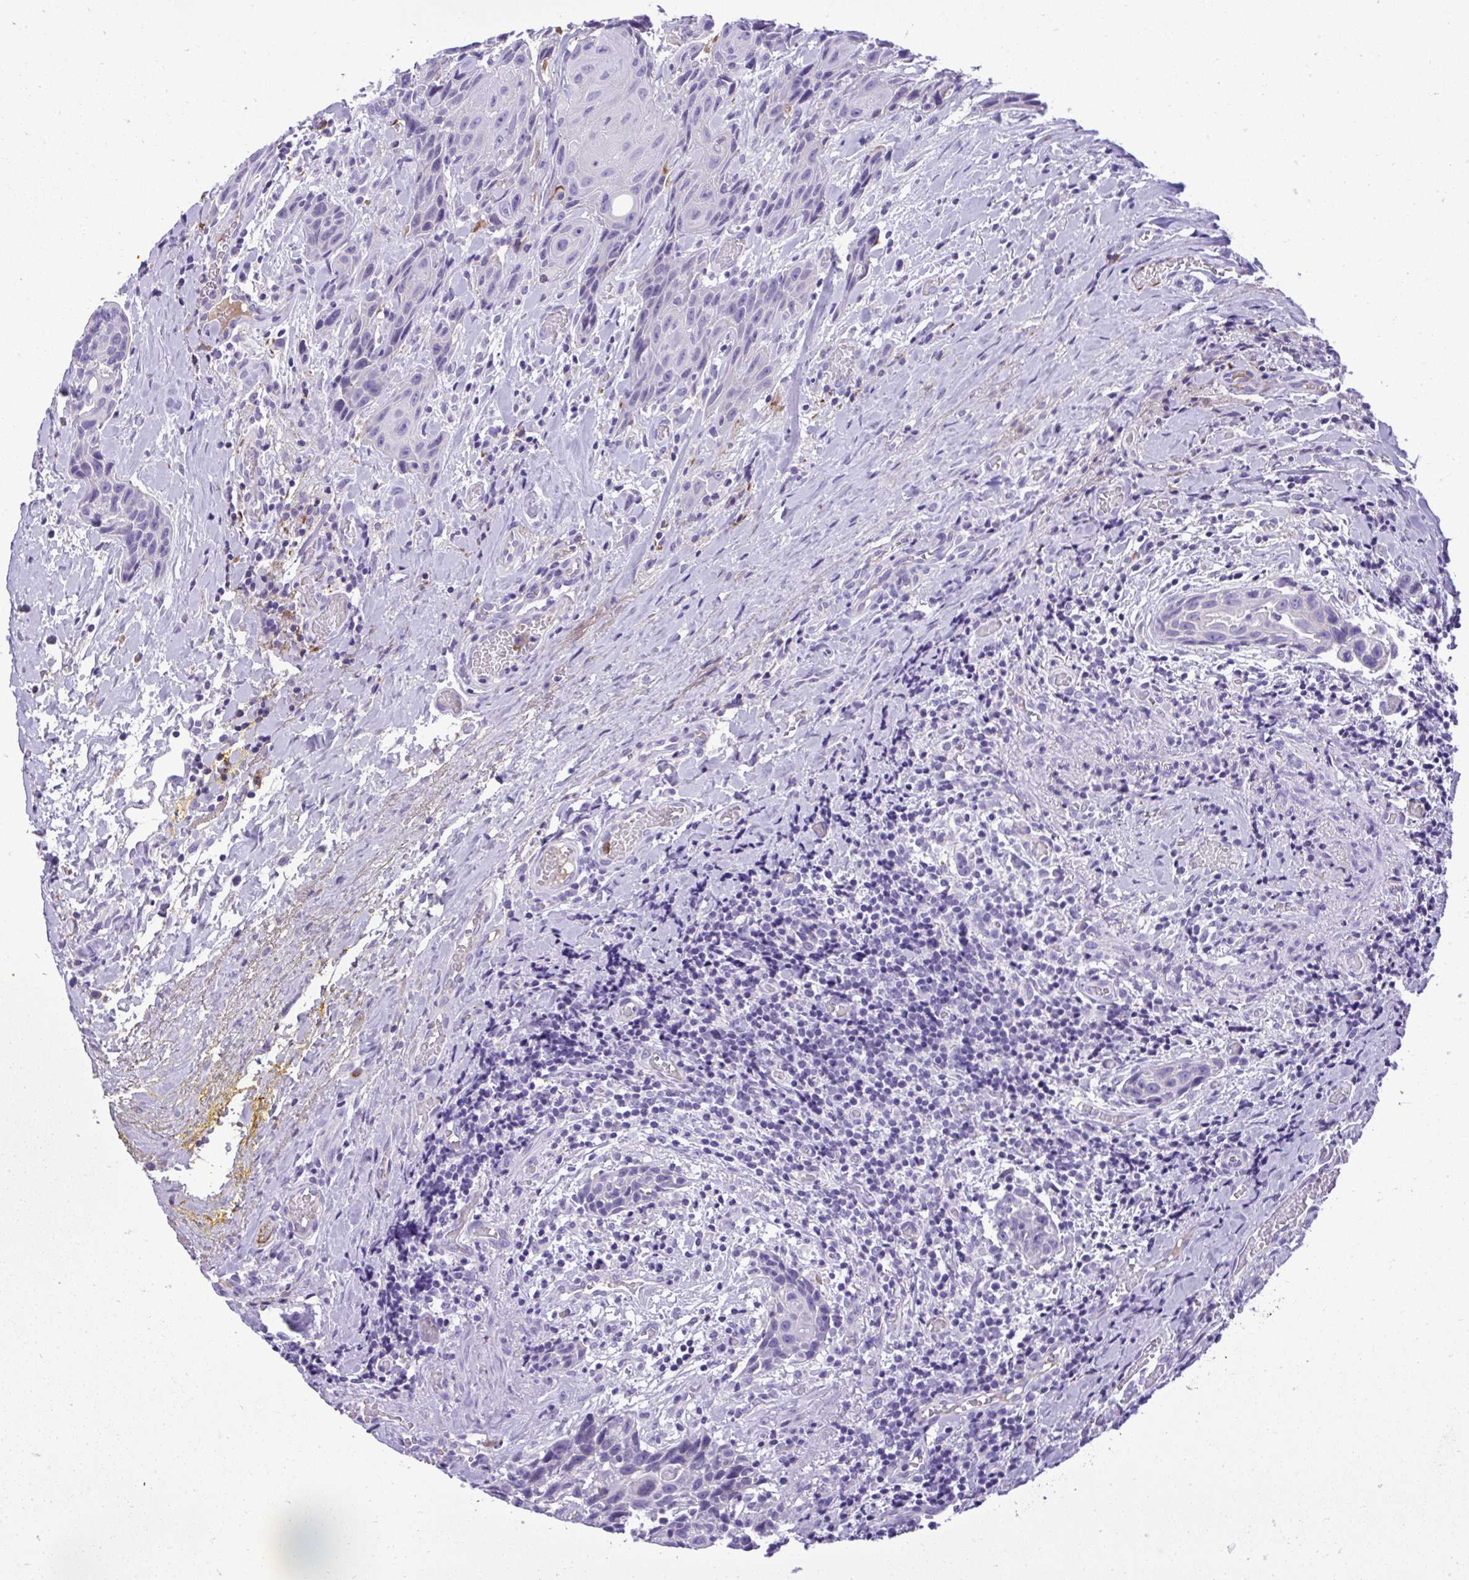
{"staining": {"intensity": "negative", "quantity": "none", "location": "none"}, "tissue": "head and neck cancer", "cell_type": "Tumor cells", "image_type": "cancer", "snomed": [{"axis": "morphology", "description": "Squamous cell carcinoma, NOS"}, {"axis": "topography", "description": "Oral tissue"}, {"axis": "topography", "description": "Head-Neck"}], "caption": "An immunohistochemistry micrograph of head and neck cancer (squamous cell carcinoma) is shown. There is no staining in tumor cells of head and neck cancer (squamous cell carcinoma). Brightfield microscopy of immunohistochemistry (IHC) stained with DAB (3,3'-diaminobenzidine) (brown) and hematoxylin (blue), captured at high magnification.", "gene": "ST6GALNAC3", "patient": {"sex": "male", "age": 49}}